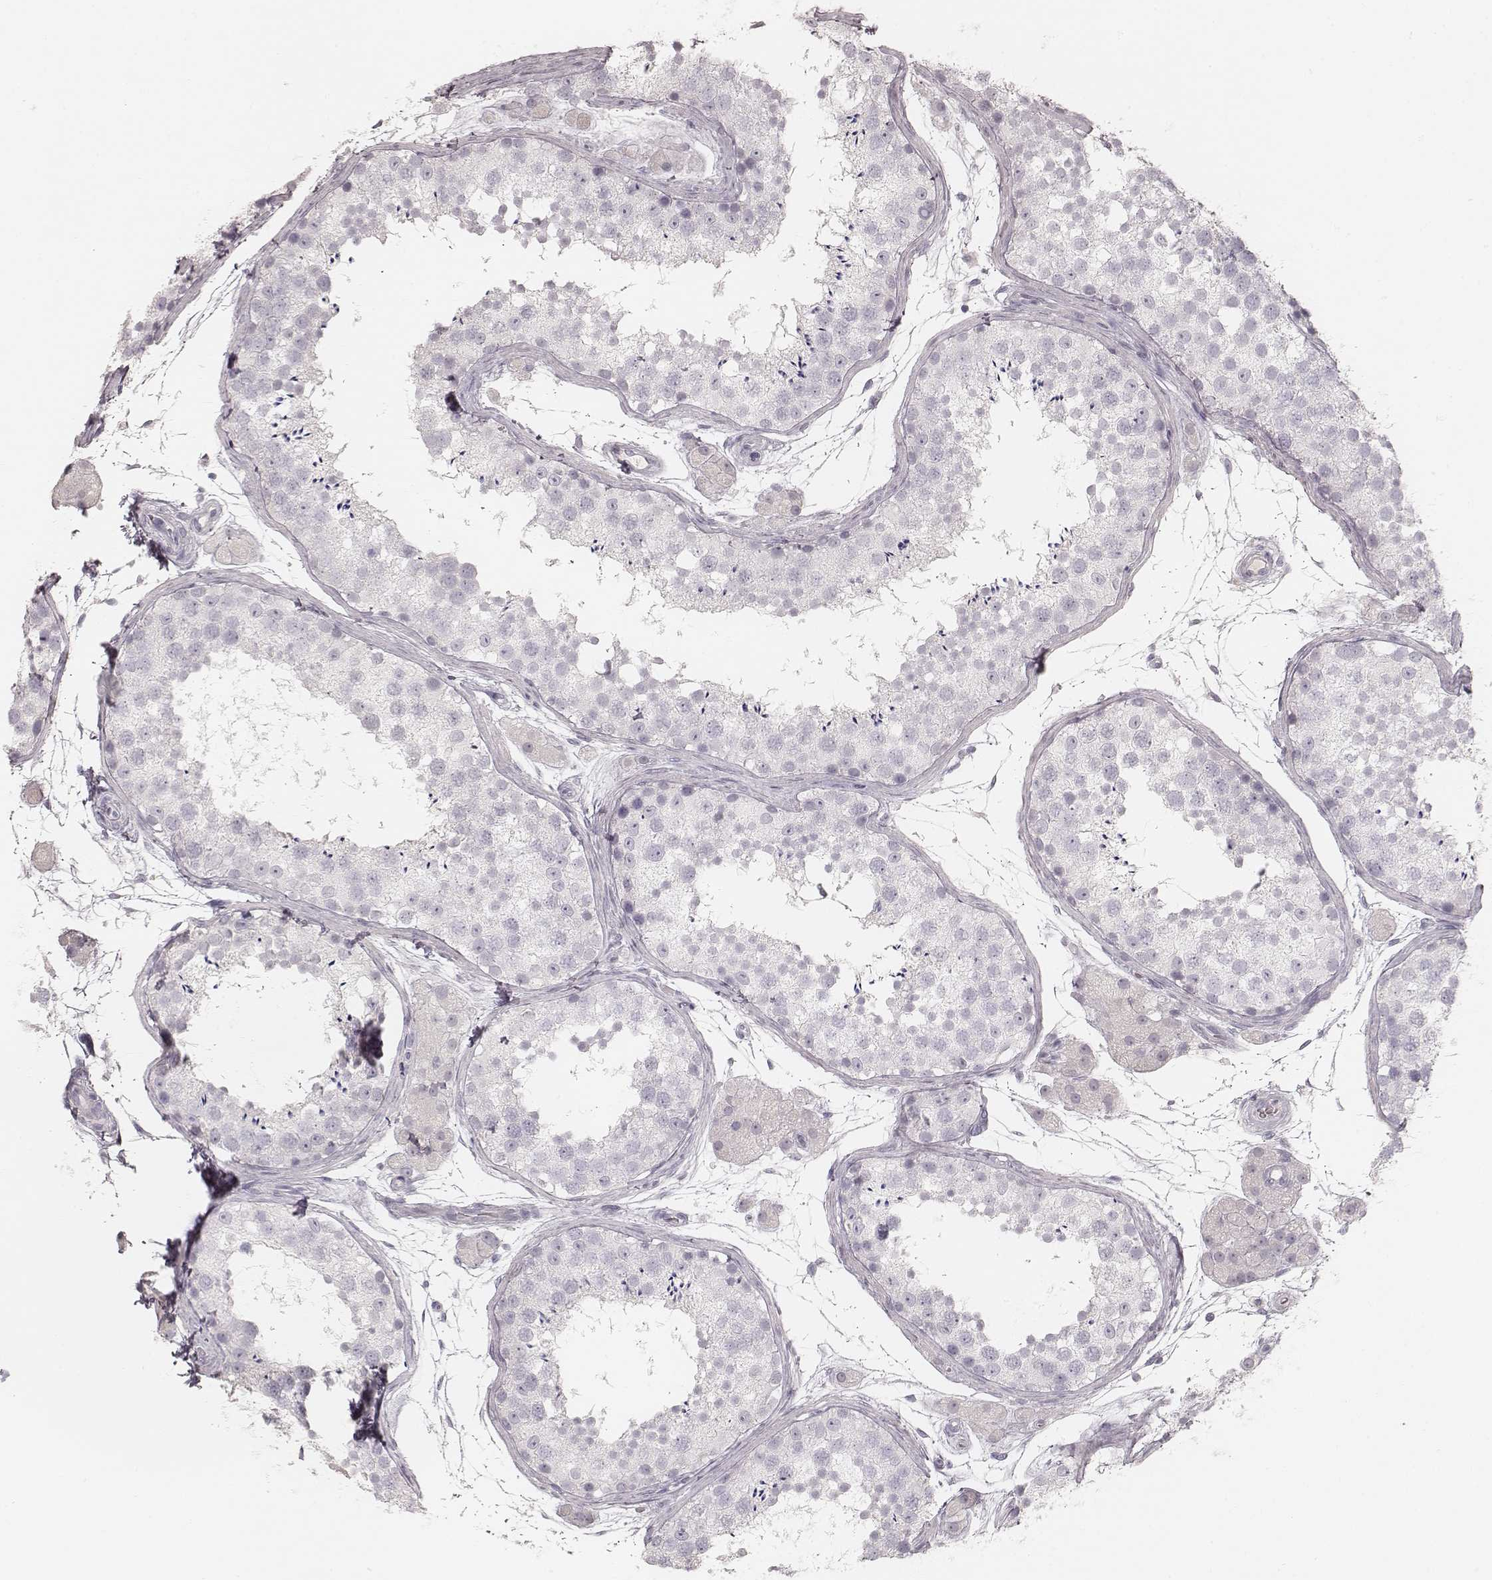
{"staining": {"intensity": "negative", "quantity": "none", "location": "none"}, "tissue": "testis", "cell_type": "Cells in seminiferous ducts", "image_type": "normal", "snomed": [{"axis": "morphology", "description": "Normal tissue, NOS"}, {"axis": "topography", "description": "Testis"}], "caption": "High magnification brightfield microscopy of normal testis stained with DAB (3,3'-diaminobenzidine) (brown) and counterstained with hematoxylin (blue): cells in seminiferous ducts show no significant expression. (Brightfield microscopy of DAB (3,3'-diaminobenzidine) IHC at high magnification).", "gene": "KRT31", "patient": {"sex": "male", "age": 41}}